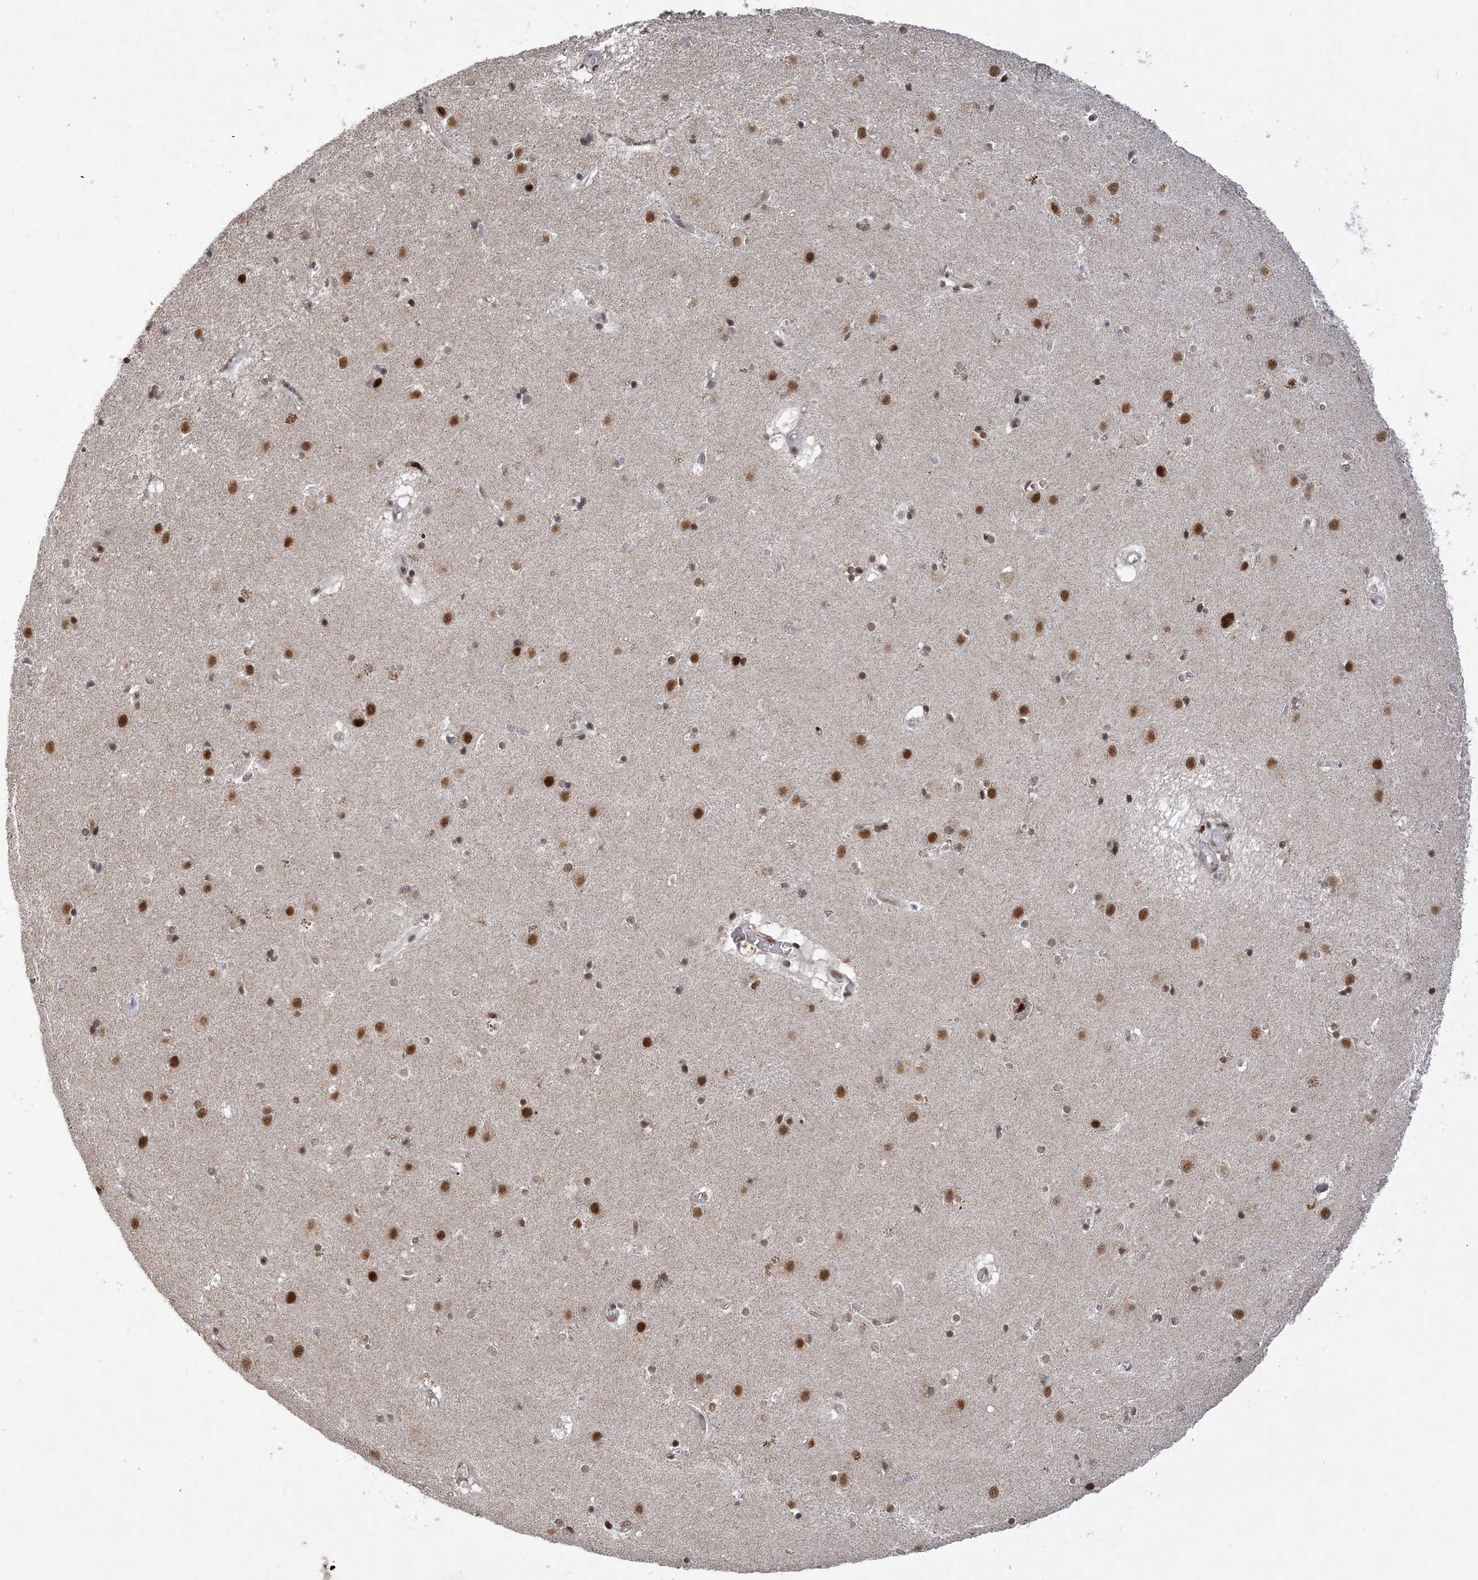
{"staining": {"intensity": "moderate", "quantity": "25%-75%", "location": "nuclear"}, "tissue": "caudate", "cell_type": "Glial cells", "image_type": "normal", "snomed": [{"axis": "morphology", "description": "Normal tissue, NOS"}, {"axis": "topography", "description": "Lateral ventricle wall"}], "caption": "Glial cells show medium levels of moderate nuclear expression in about 25%-75% of cells in normal caudate.", "gene": "WAC", "patient": {"sex": "male", "age": 70}}